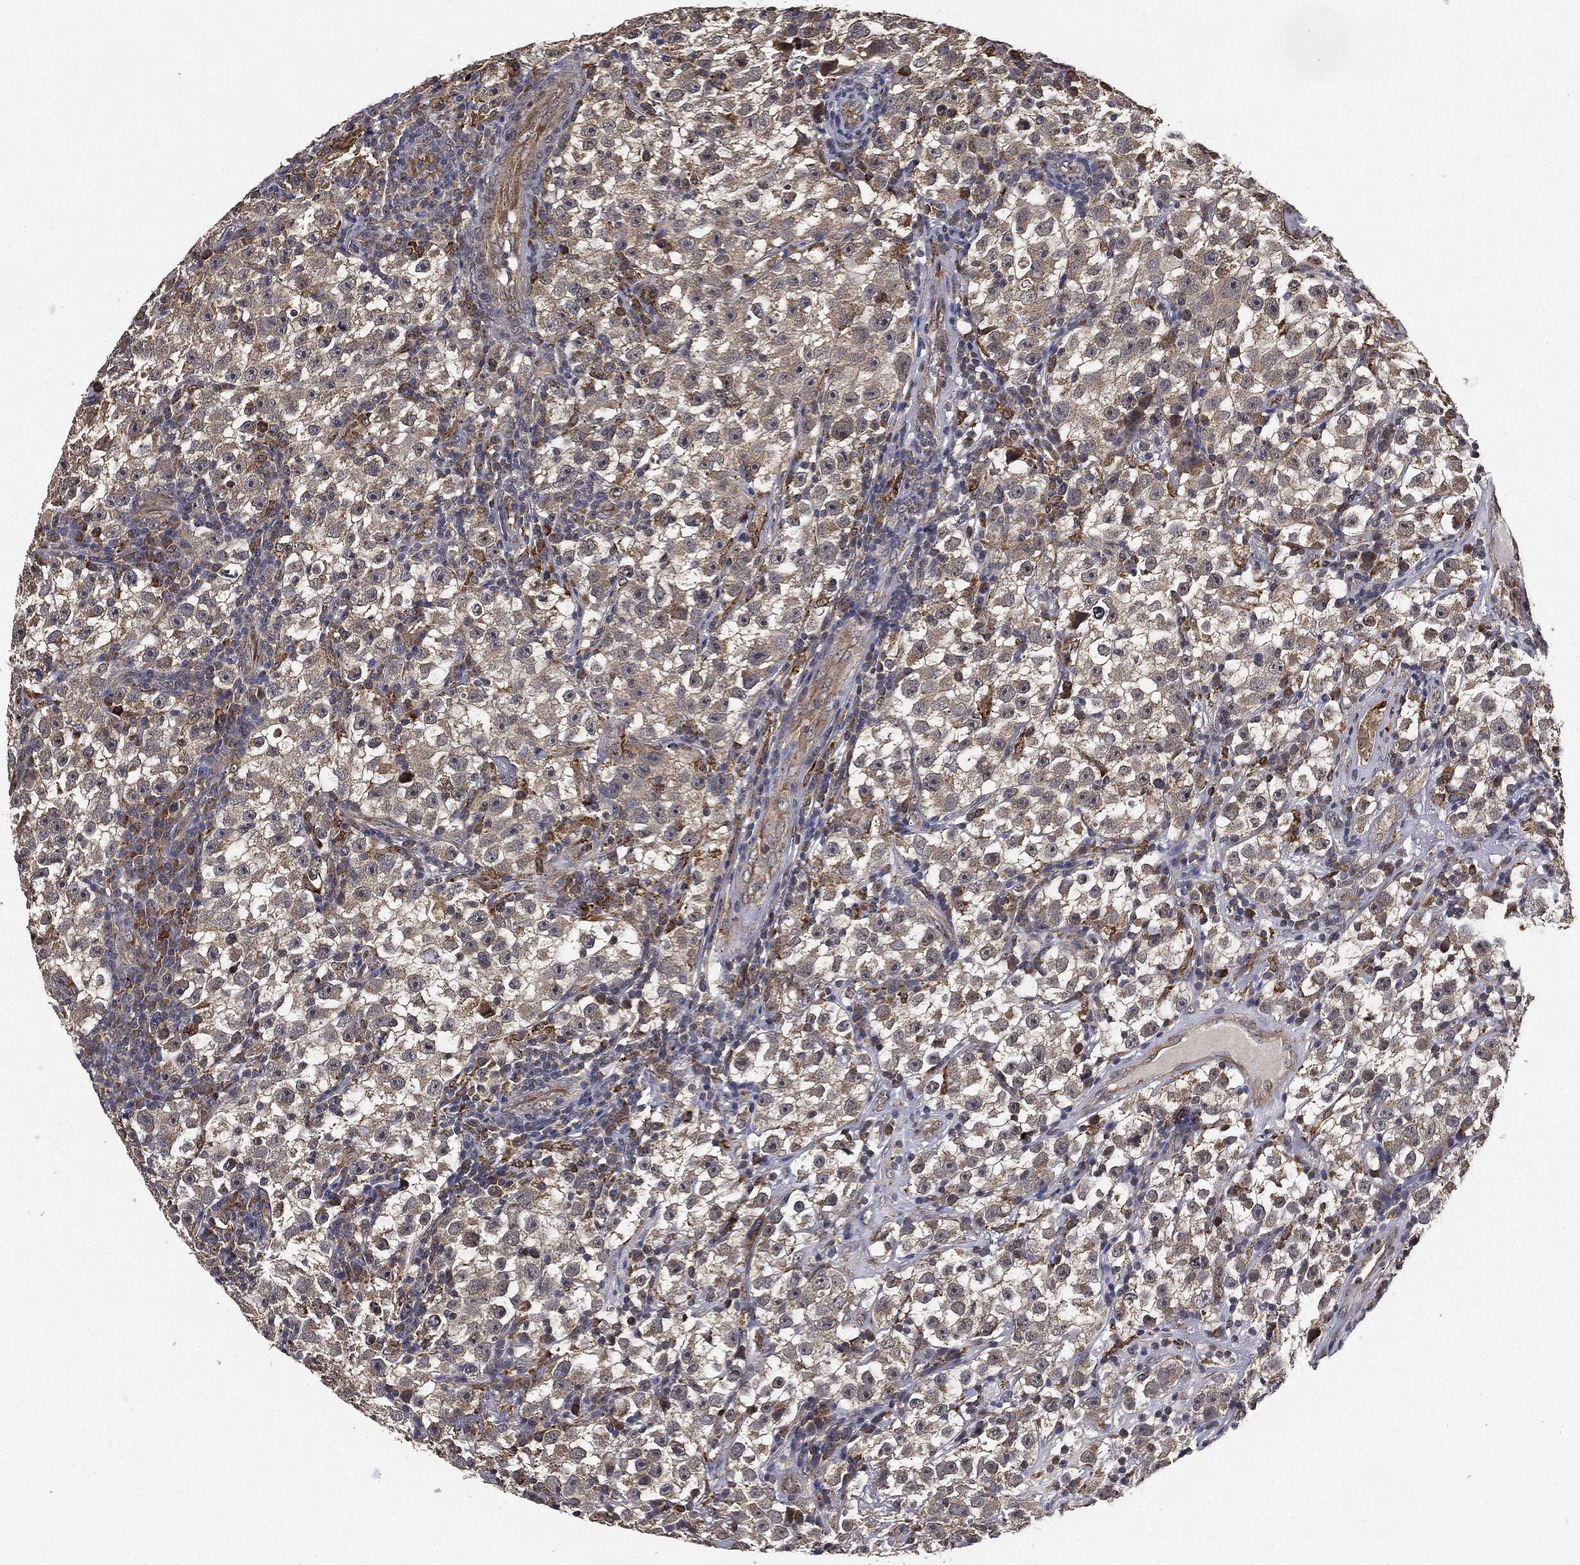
{"staining": {"intensity": "moderate", "quantity": "25%-75%", "location": "cytoplasmic/membranous"}, "tissue": "testis cancer", "cell_type": "Tumor cells", "image_type": "cancer", "snomed": [{"axis": "morphology", "description": "Seminoma, NOS"}, {"axis": "topography", "description": "Testis"}], "caption": "Seminoma (testis) tissue exhibits moderate cytoplasmic/membranous positivity in about 25%-75% of tumor cells", "gene": "MIER2", "patient": {"sex": "male", "age": 22}}